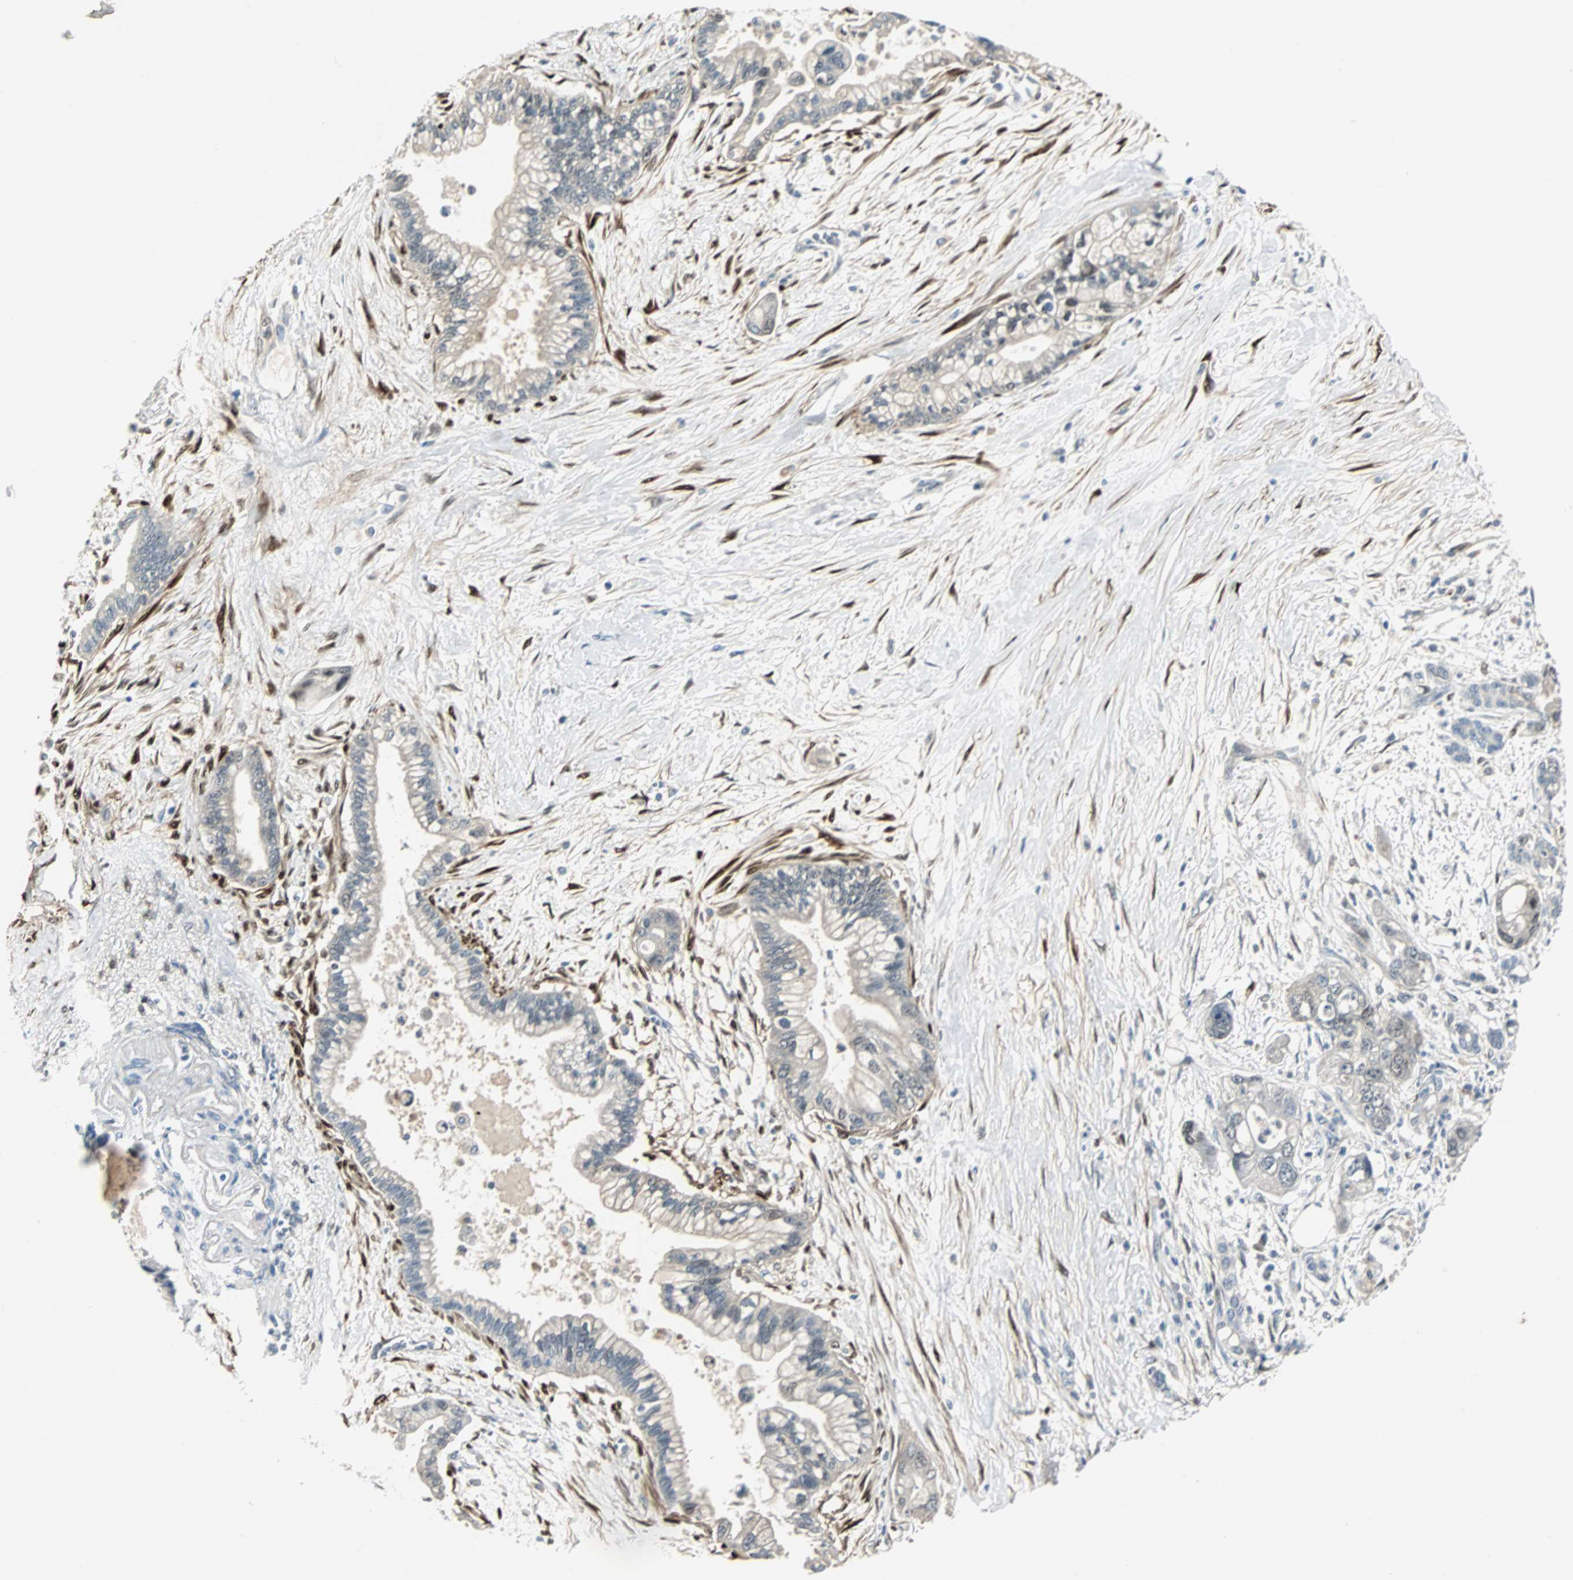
{"staining": {"intensity": "weak", "quantity": "25%-75%", "location": "cytoplasmic/membranous,nuclear"}, "tissue": "pancreatic cancer", "cell_type": "Tumor cells", "image_type": "cancer", "snomed": [{"axis": "morphology", "description": "Adenocarcinoma, NOS"}, {"axis": "topography", "description": "Pancreas"}], "caption": "This histopathology image shows immunohistochemistry (IHC) staining of human pancreatic cancer (adenocarcinoma), with low weak cytoplasmic/membranous and nuclear positivity in approximately 25%-75% of tumor cells.", "gene": "FHL2", "patient": {"sex": "male", "age": 70}}